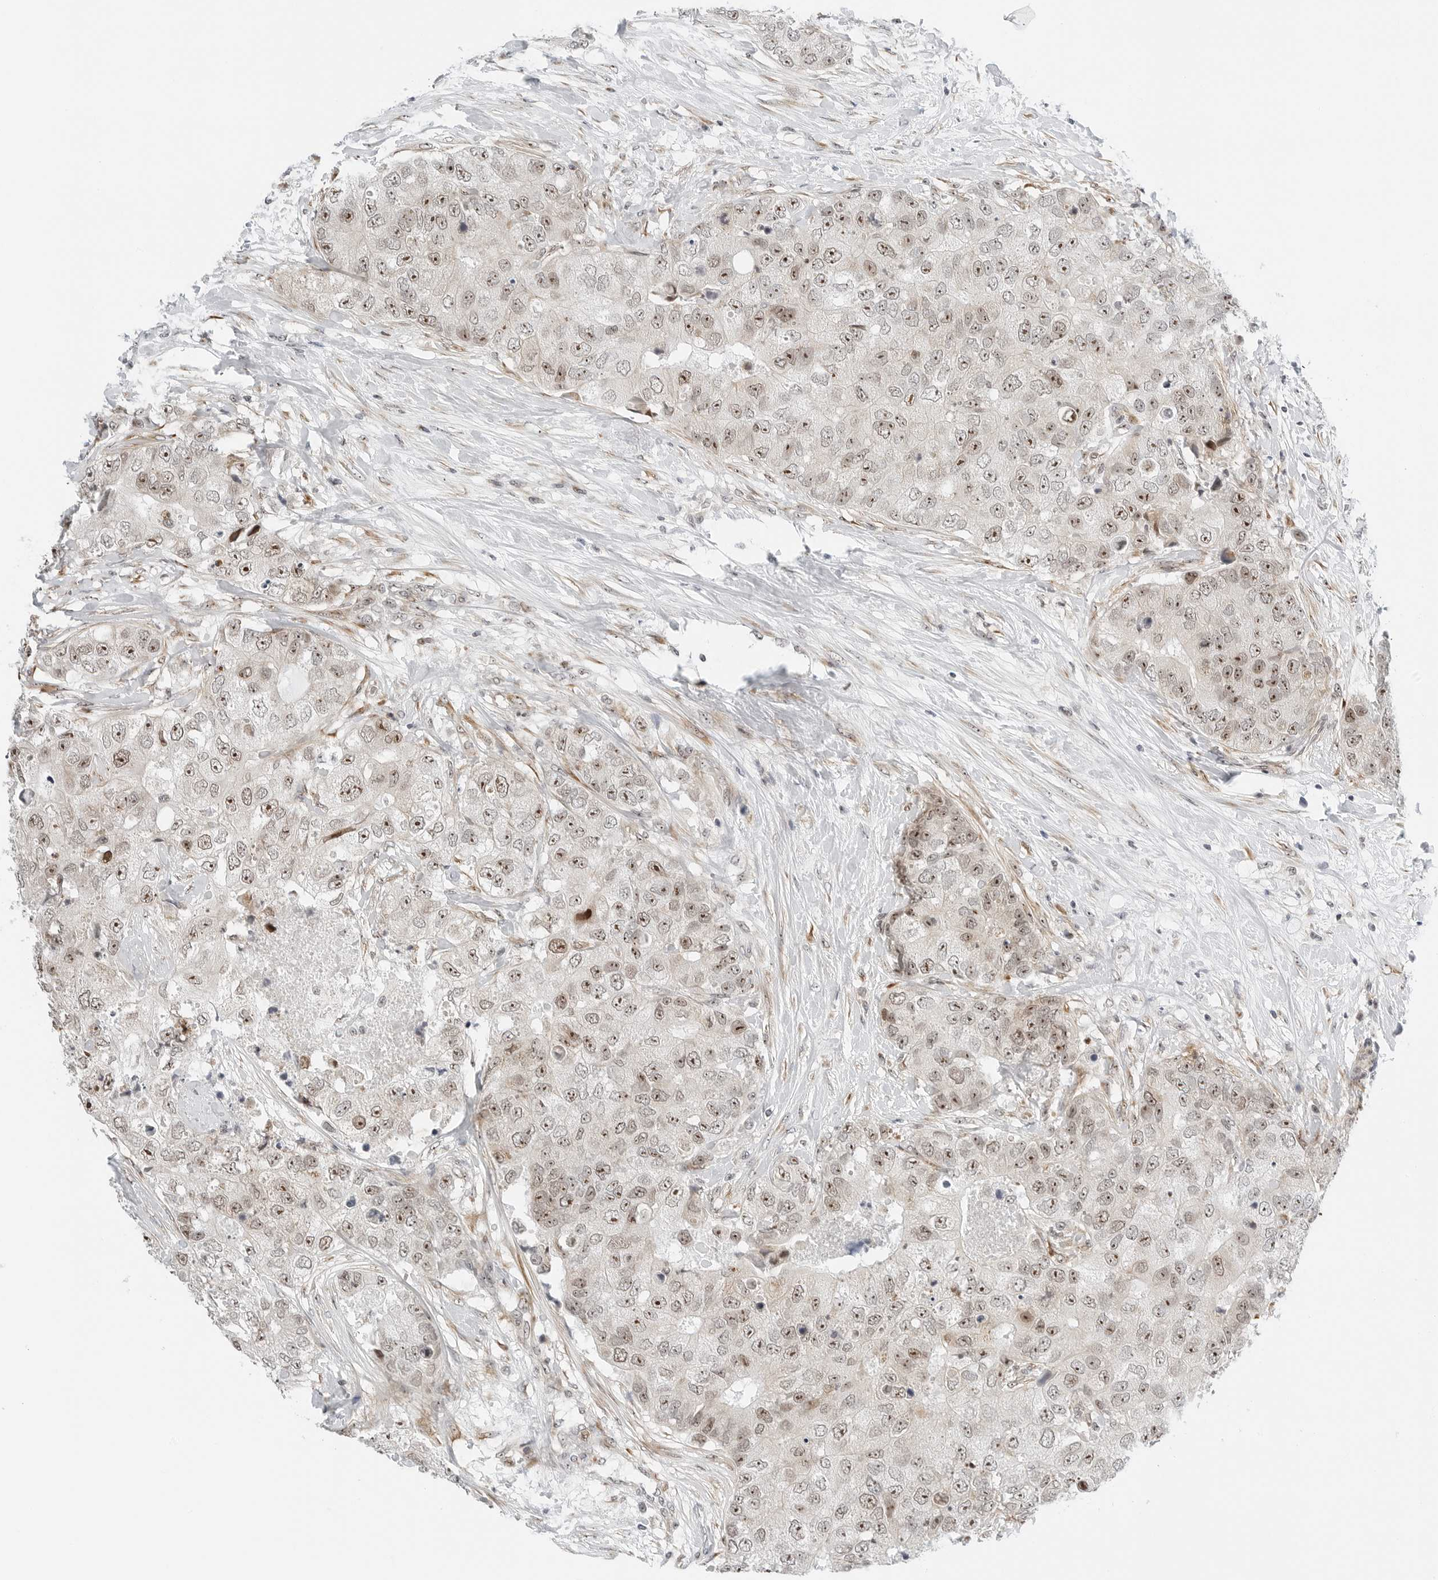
{"staining": {"intensity": "moderate", "quantity": "25%-75%", "location": "nuclear"}, "tissue": "breast cancer", "cell_type": "Tumor cells", "image_type": "cancer", "snomed": [{"axis": "morphology", "description": "Duct carcinoma"}, {"axis": "topography", "description": "Breast"}], "caption": "Moderate nuclear expression for a protein is seen in approximately 25%-75% of tumor cells of breast cancer using IHC.", "gene": "RIMKLA", "patient": {"sex": "female", "age": 62}}